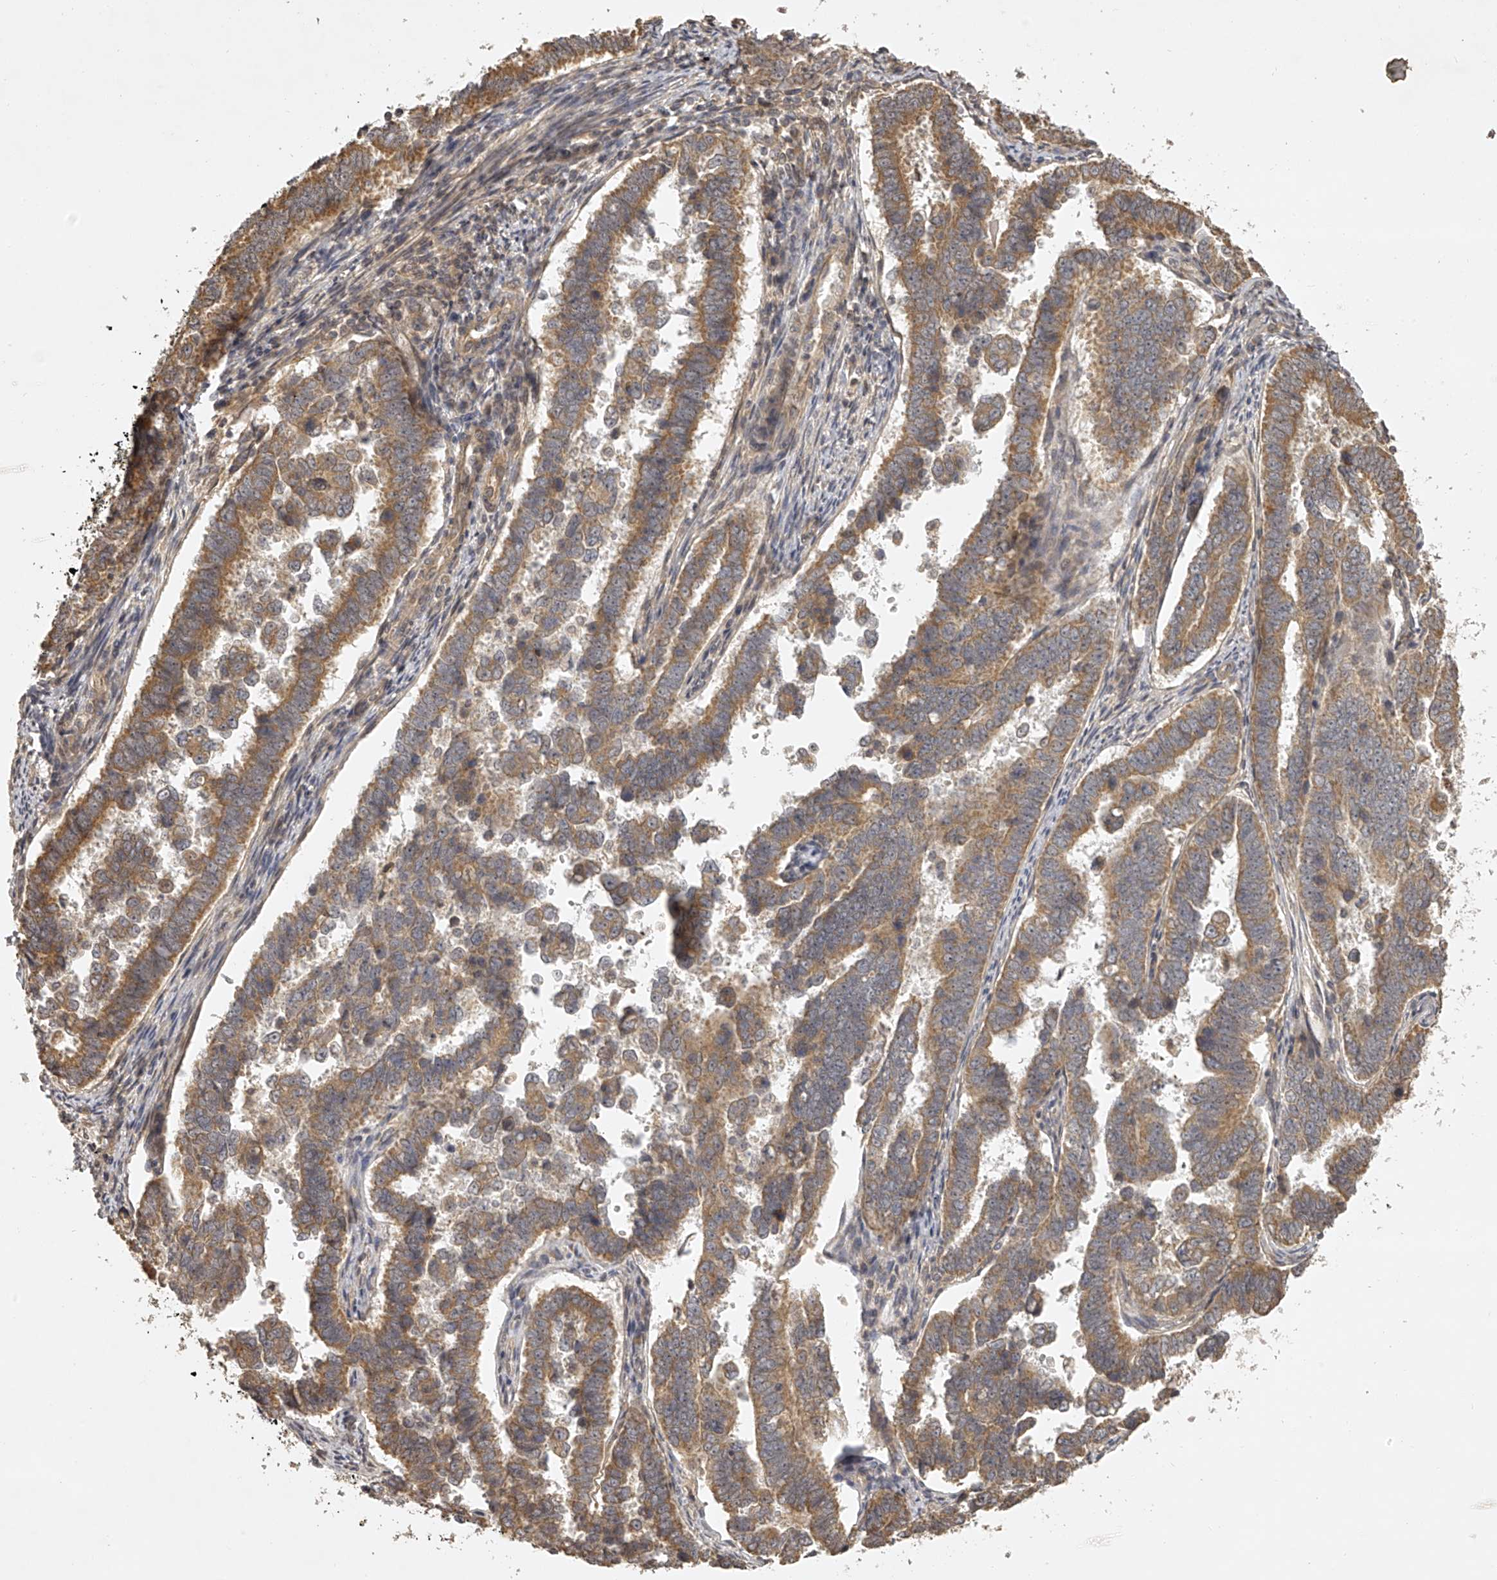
{"staining": {"intensity": "moderate", "quantity": ">75%", "location": "cytoplasmic/membranous"}, "tissue": "endometrial cancer", "cell_type": "Tumor cells", "image_type": "cancer", "snomed": [{"axis": "morphology", "description": "Adenocarcinoma, NOS"}, {"axis": "topography", "description": "Endometrium"}], "caption": "An image of human endometrial adenocarcinoma stained for a protein demonstrates moderate cytoplasmic/membranous brown staining in tumor cells.", "gene": "NFS1", "patient": {"sex": "female", "age": 75}}